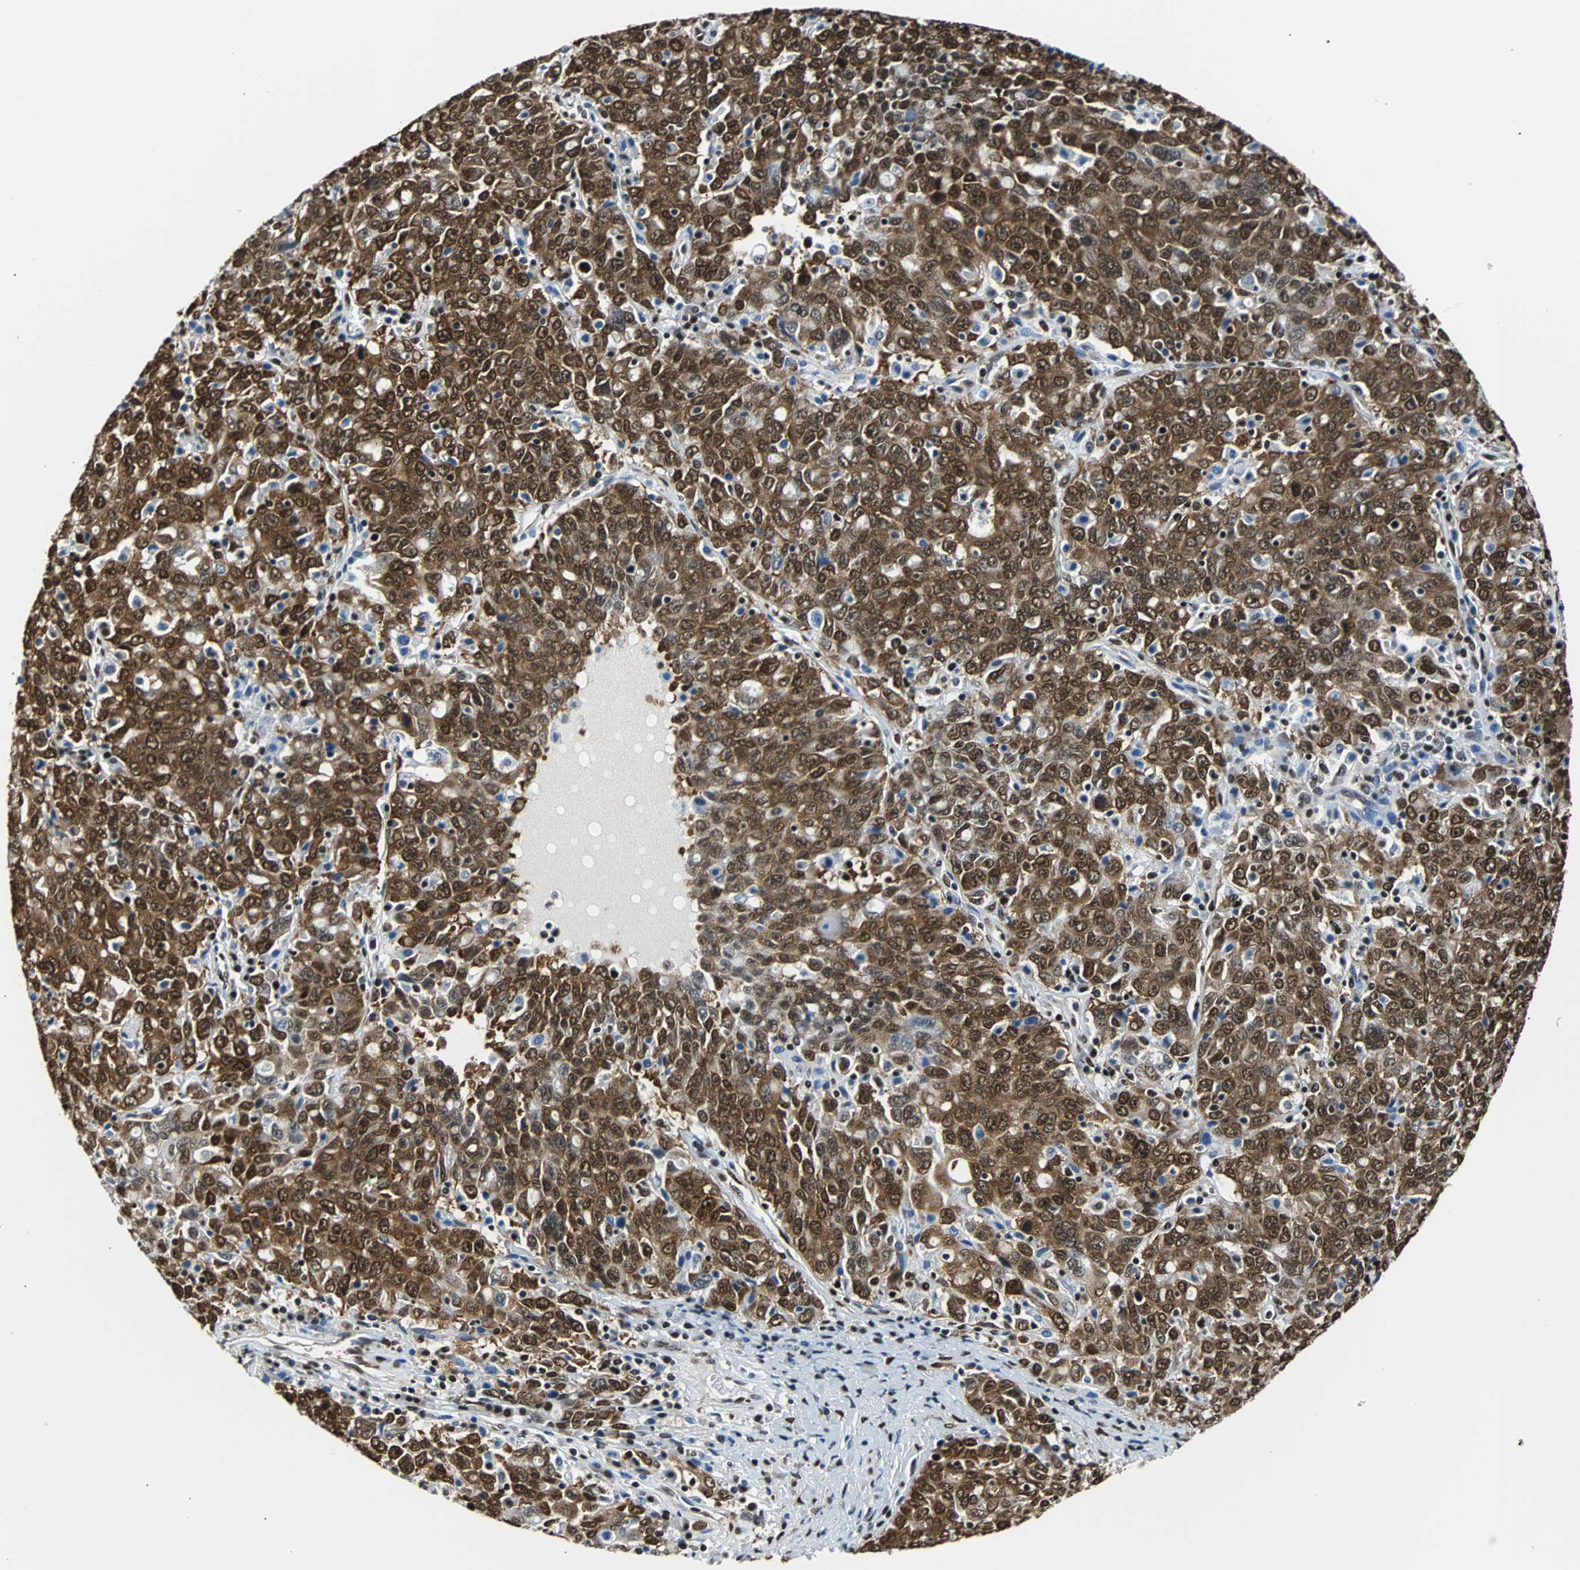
{"staining": {"intensity": "strong", "quantity": ">75%", "location": "cytoplasmic/membranous,nuclear"}, "tissue": "ovarian cancer", "cell_type": "Tumor cells", "image_type": "cancer", "snomed": [{"axis": "morphology", "description": "Carcinoma, endometroid"}, {"axis": "topography", "description": "Ovary"}], "caption": "Human ovarian endometroid carcinoma stained for a protein (brown) reveals strong cytoplasmic/membranous and nuclear positive staining in approximately >75% of tumor cells.", "gene": "FUBP1", "patient": {"sex": "female", "age": 62}}